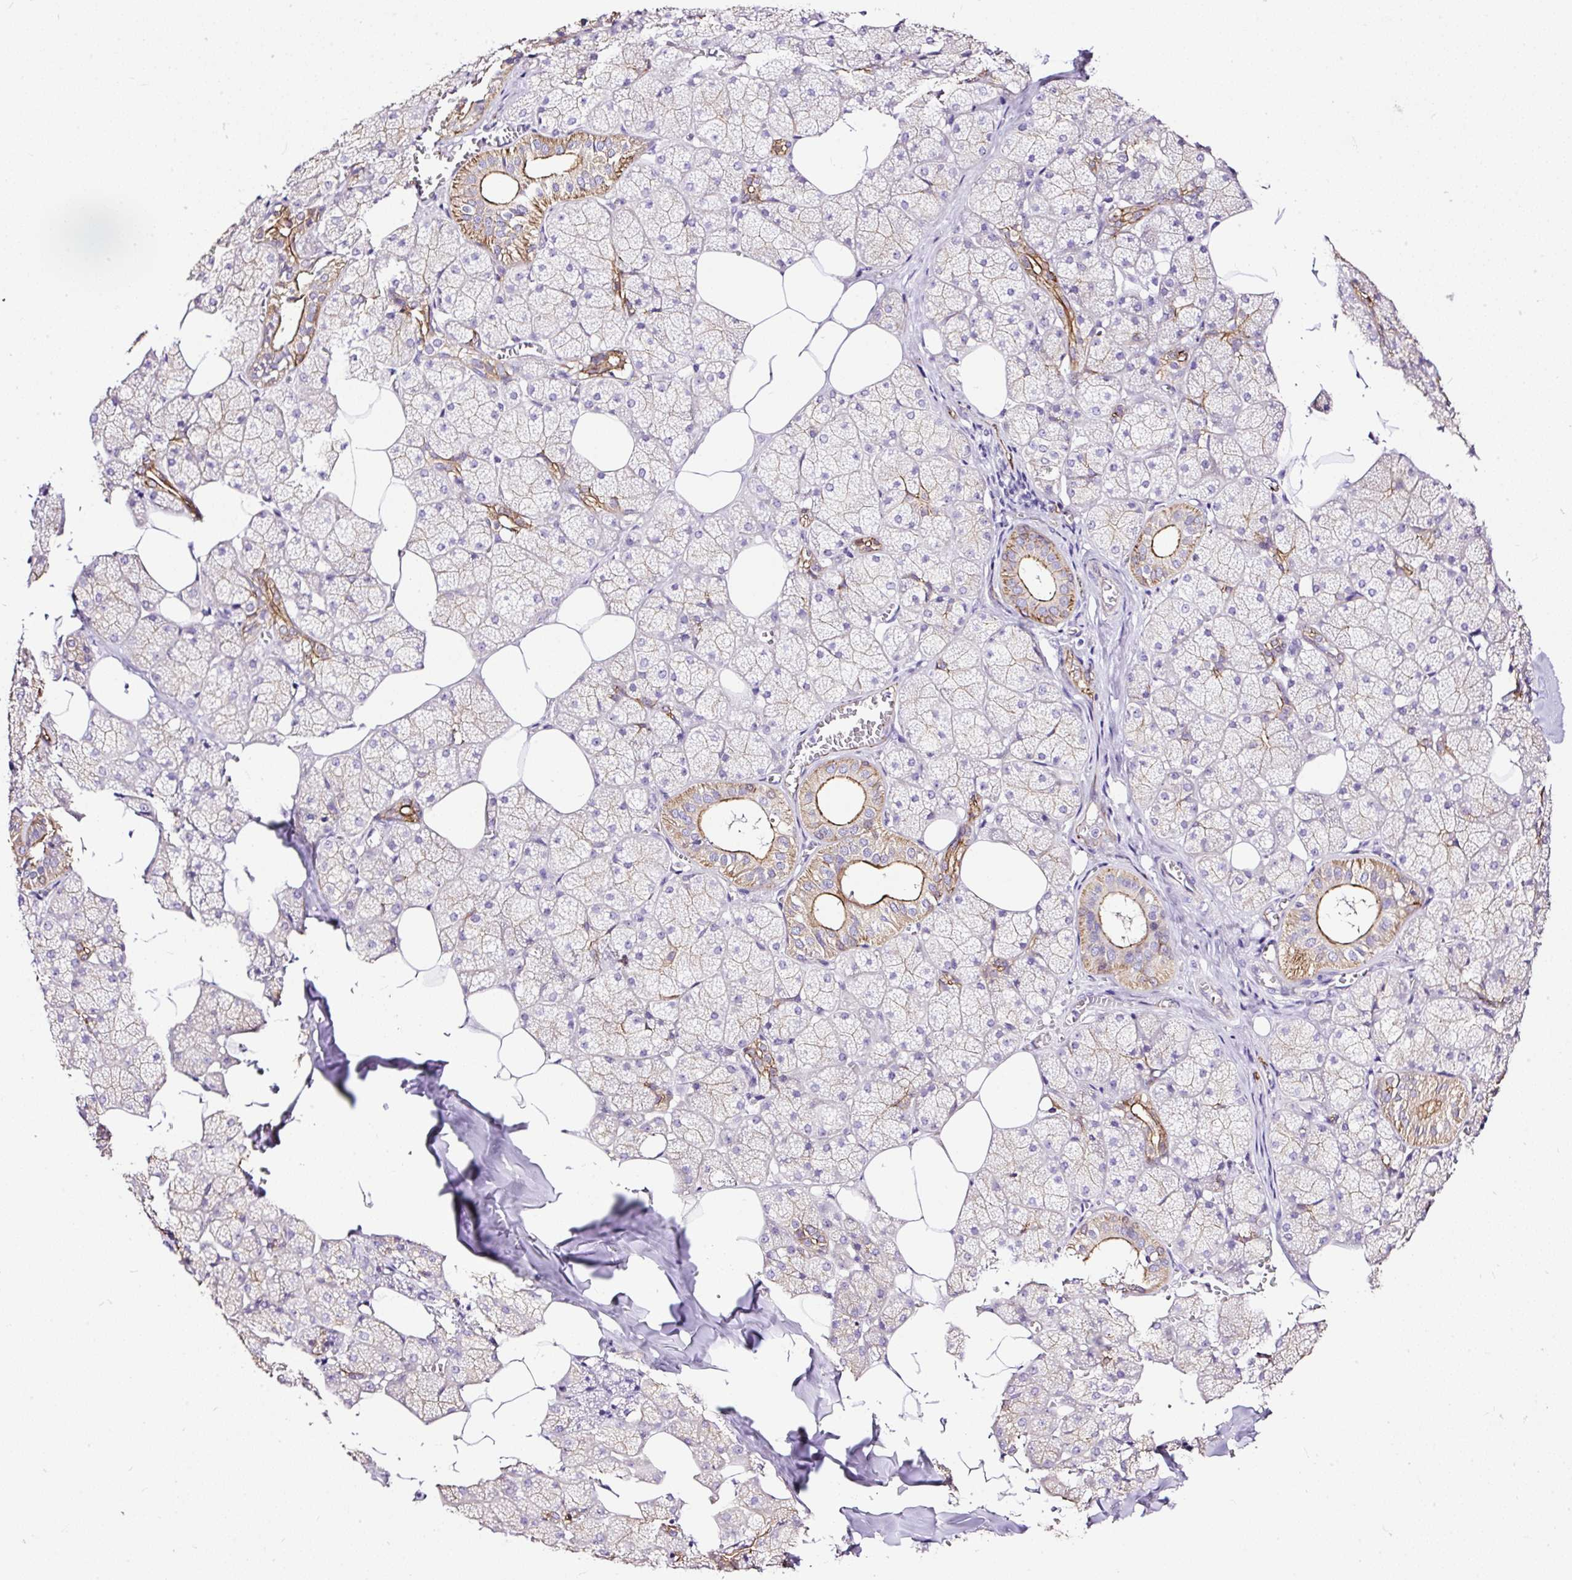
{"staining": {"intensity": "strong", "quantity": "<25%", "location": "cytoplasmic/membranous"}, "tissue": "salivary gland", "cell_type": "Glandular cells", "image_type": "normal", "snomed": [{"axis": "morphology", "description": "Normal tissue, NOS"}, {"axis": "topography", "description": "Salivary gland"}, {"axis": "topography", "description": "Peripheral nerve tissue"}], "caption": "DAB immunohistochemical staining of unremarkable salivary gland displays strong cytoplasmic/membranous protein expression in about <25% of glandular cells. (Brightfield microscopy of DAB IHC at high magnification).", "gene": "MAGEB16", "patient": {"sex": "male", "age": 38}}